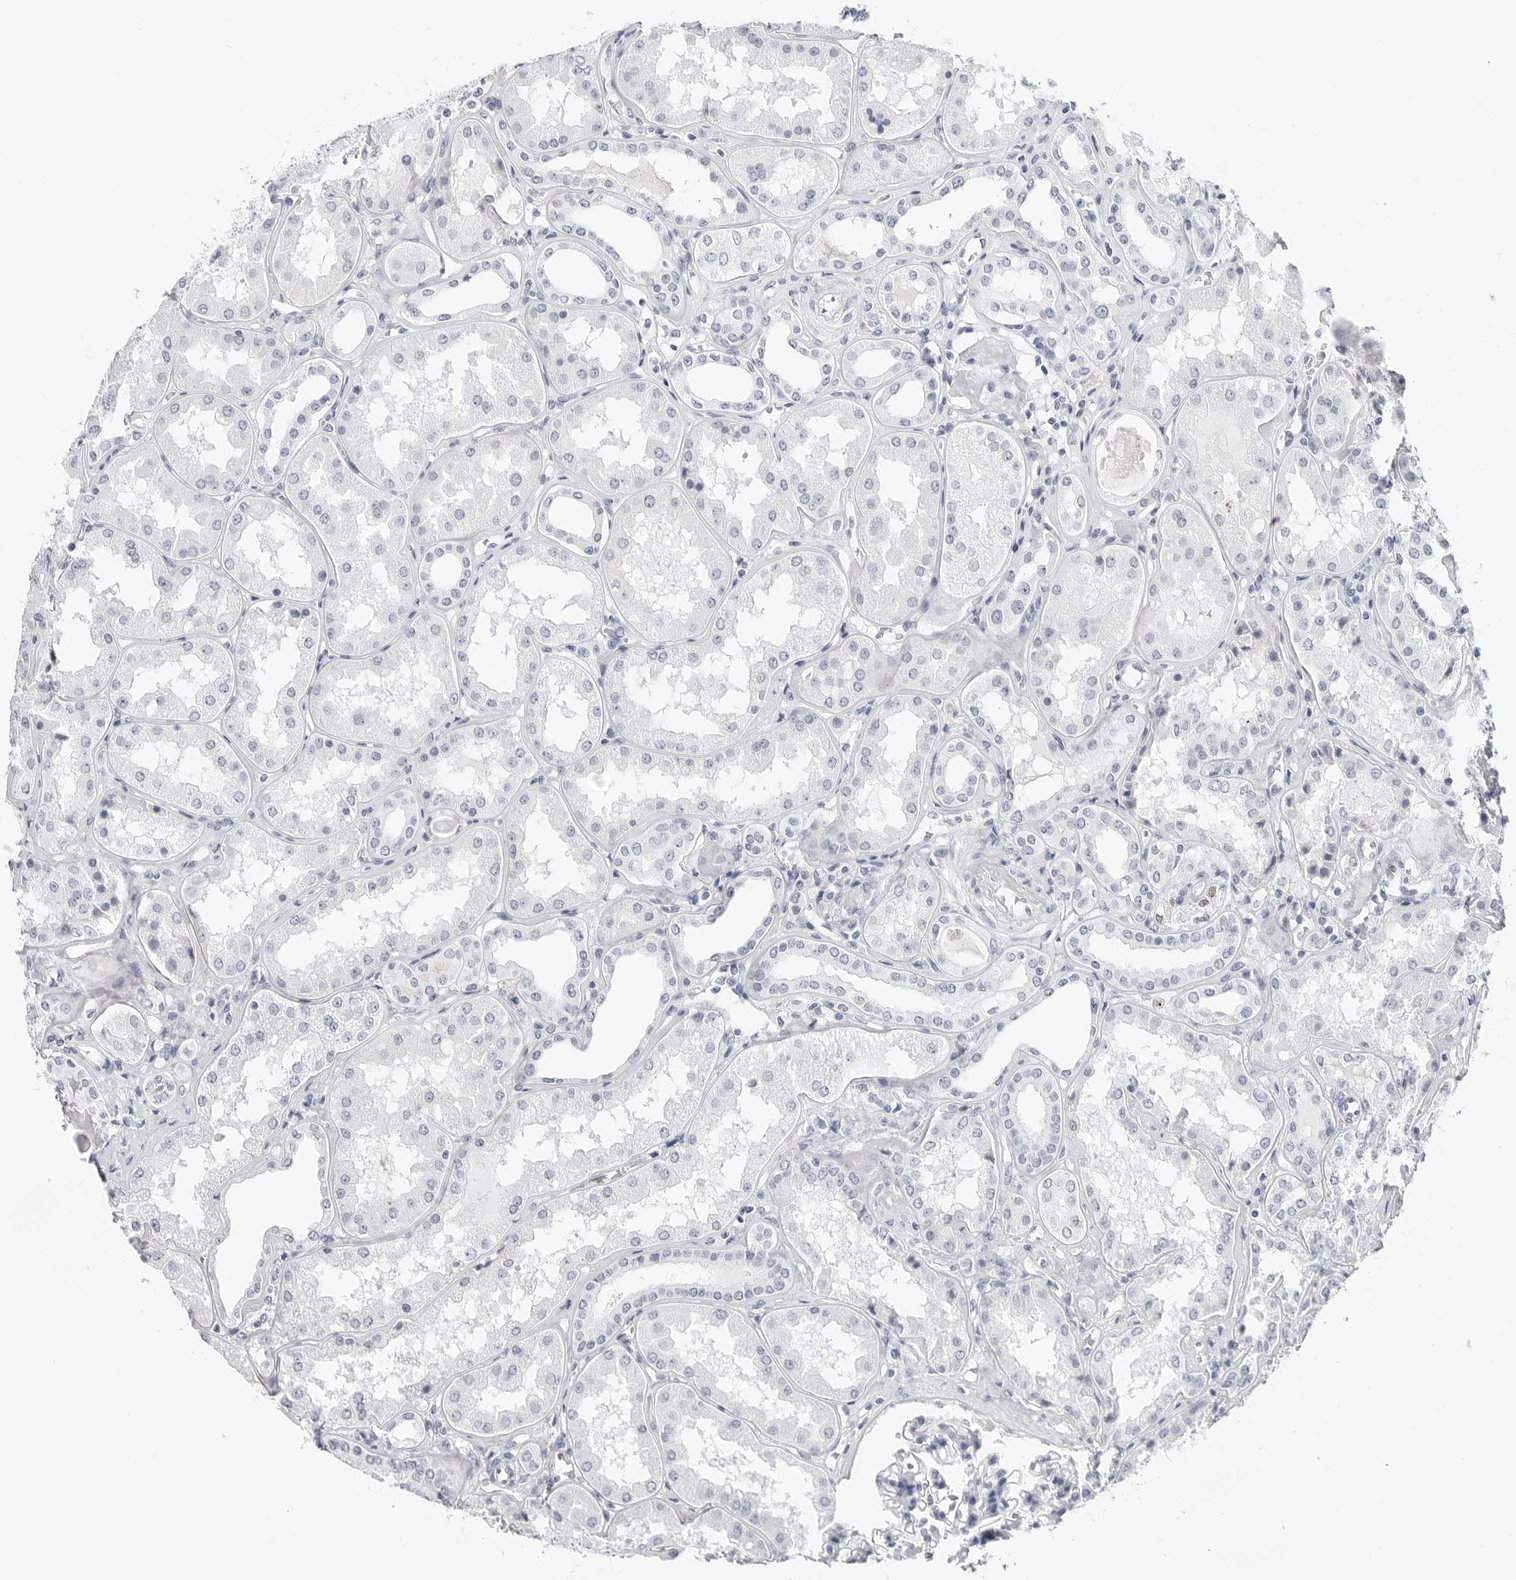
{"staining": {"intensity": "negative", "quantity": "none", "location": "none"}, "tissue": "kidney", "cell_type": "Cells in glomeruli", "image_type": "normal", "snomed": [{"axis": "morphology", "description": "Normal tissue, NOS"}, {"axis": "topography", "description": "Kidney"}], "caption": "Normal kidney was stained to show a protein in brown. There is no significant expression in cells in glomeruli.", "gene": "SLC19A1", "patient": {"sex": "female", "age": 56}}